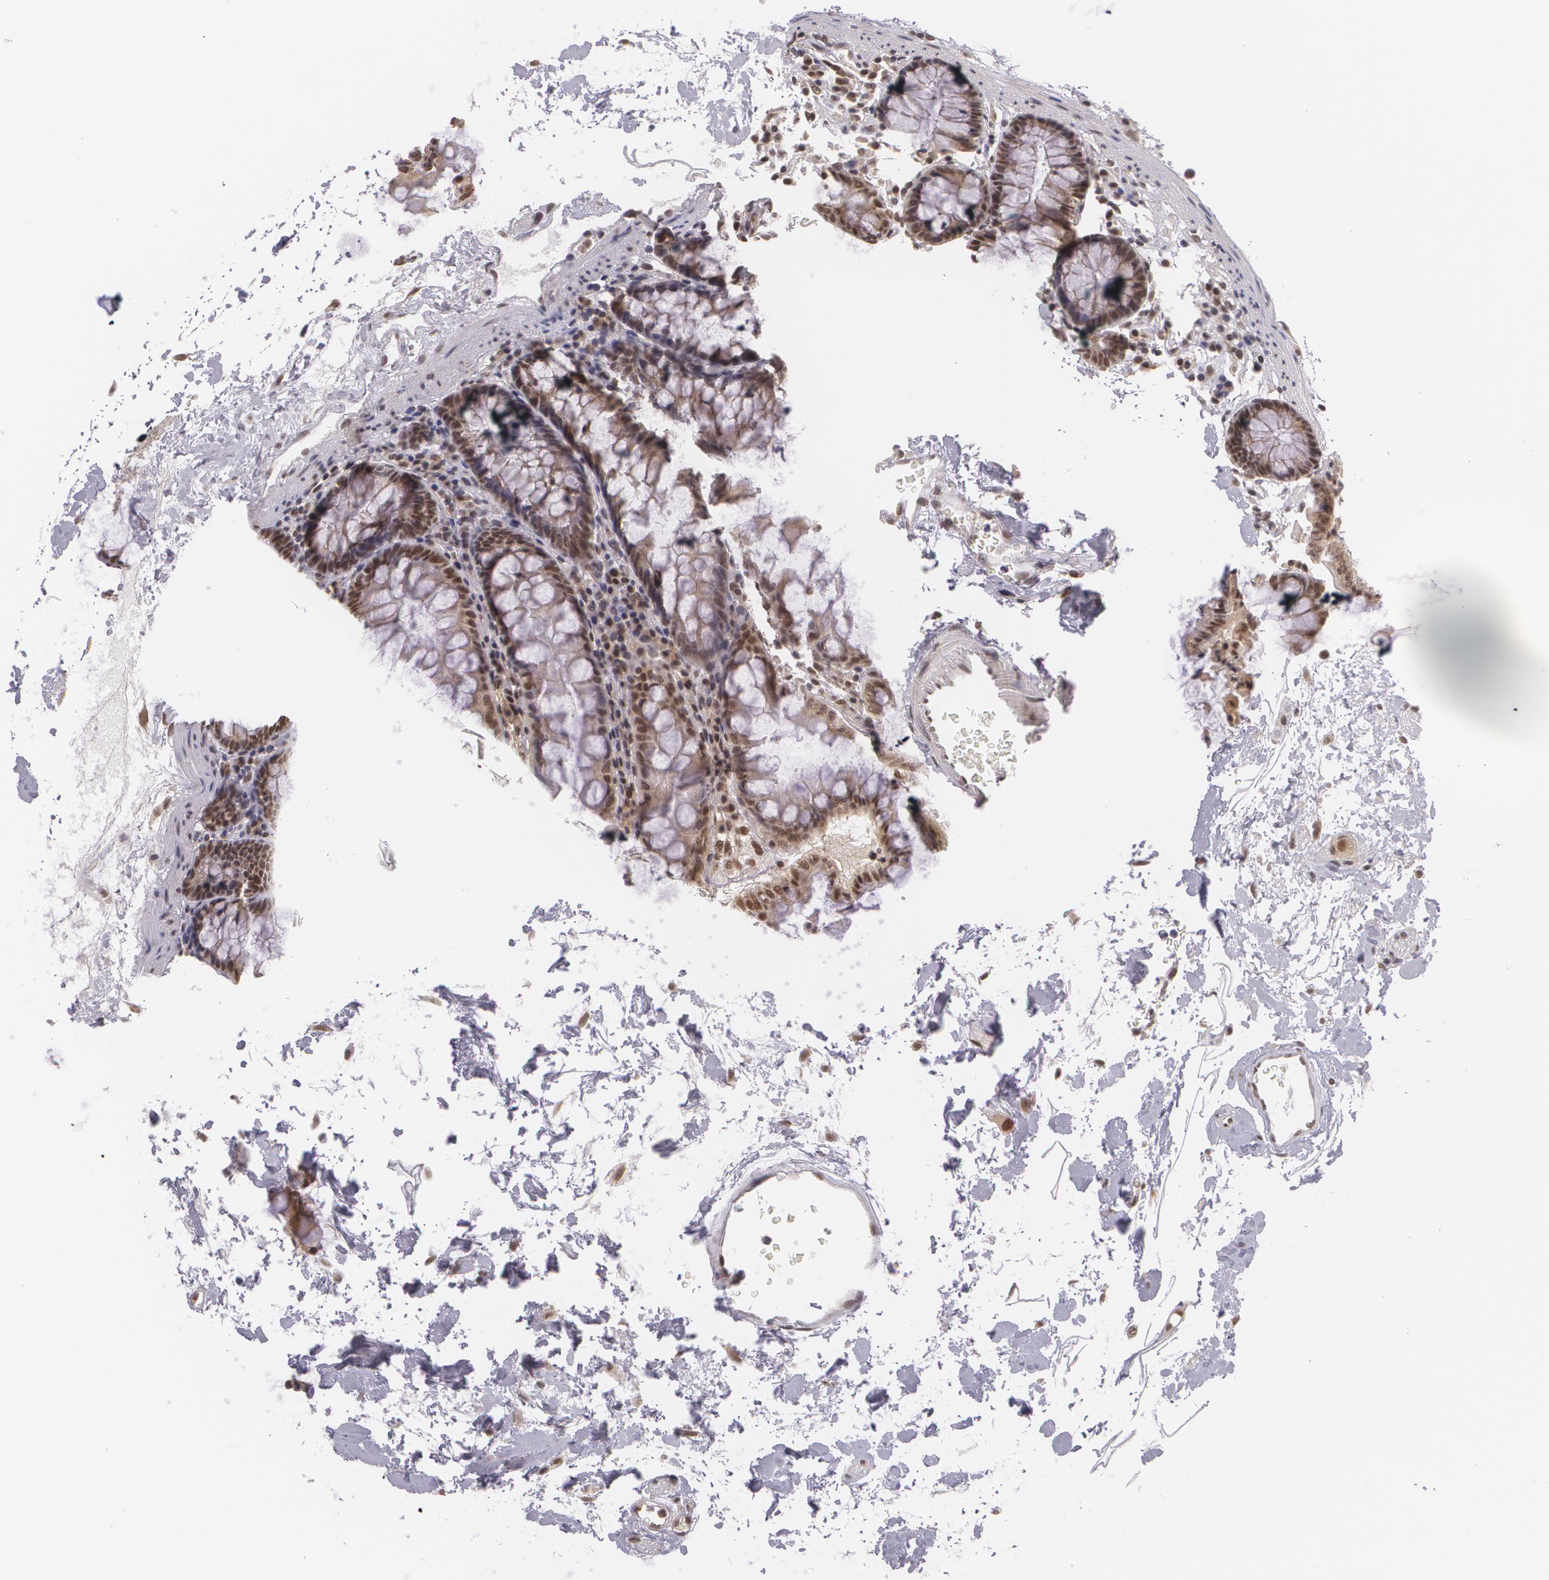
{"staining": {"intensity": "moderate", "quantity": ">75%", "location": "nuclear"}, "tissue": "colon", "cell_type": "Endothelial cells", "image_type": "normal", "snomed": [{"axis": "morphology", "description": "Normal tissue, NOS"}, {"axis": "morphology", "description": "Adenocarcinoma, NOS"}, {"axis": "topography", "description": "Colon"}], "caption": "This photomicrograph shows immunohistochemistry staining of normal colon, with medium moderate nuclear staining in about >75% of endothelial cells.", "gene": "ALX1", "patient": {"sex": "male", "age": 76}}